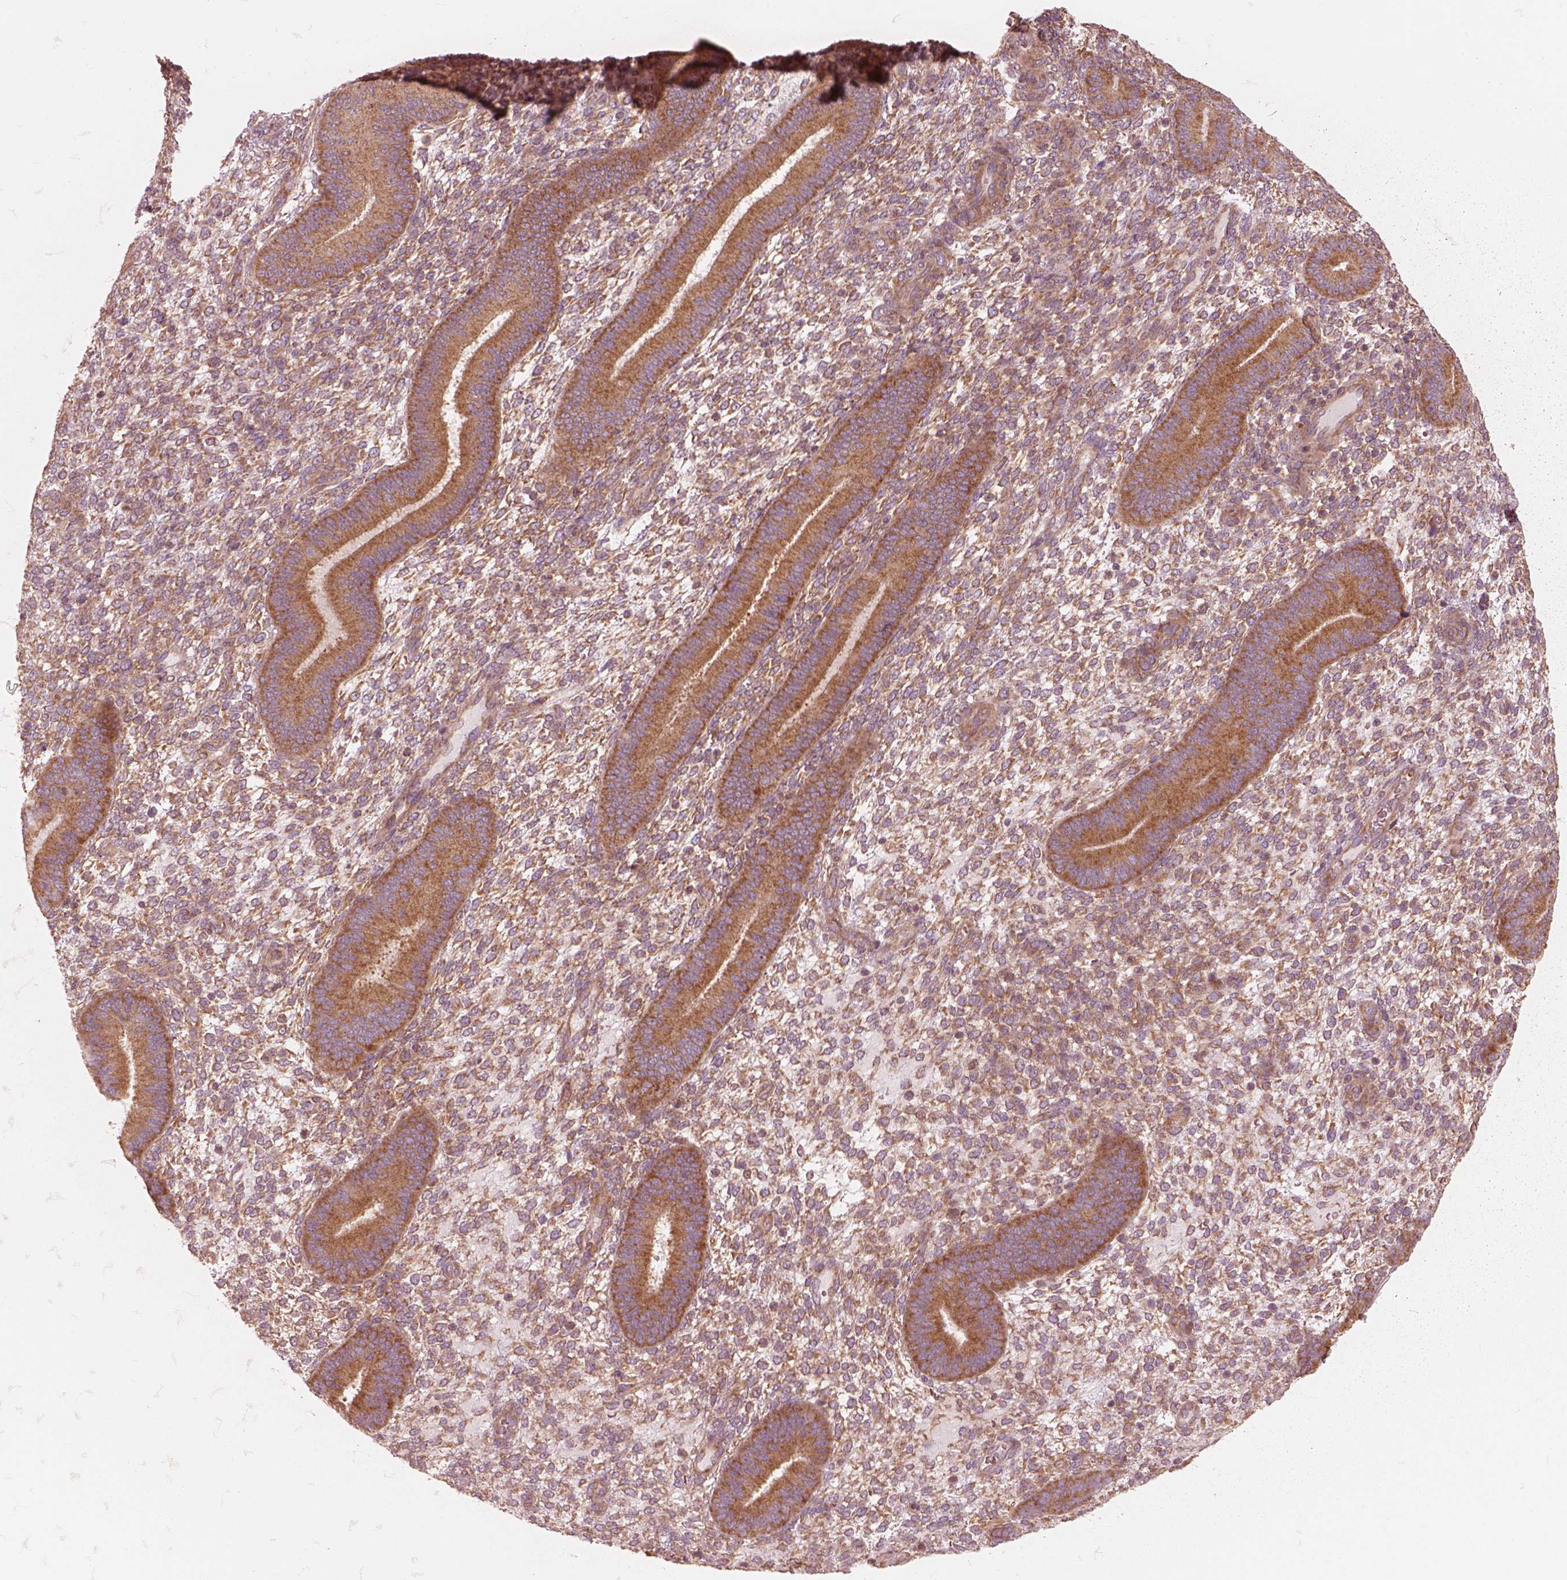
{"staining": {"intensity": "weak", "quantity": ">75%", "location": "cytoplasmic/membranous"}, "tissue": "endometrium", "cell_type": "Cells in endometrial stroma", "image_type": "normal", "snomed": [{"axis": "morphology", "description": "Normal tissue, NOS"}, {"axis": "topography", "description": "Endometrium"}], "caption": "The photomicrograph shows staining of benign endometrium, revealing weak cytoplasmic/membranous protein positivity (brown color) within cells in endometrial stroma.", "gene": "CNOT2", "patient": {"sex": "female", "age": 39}}